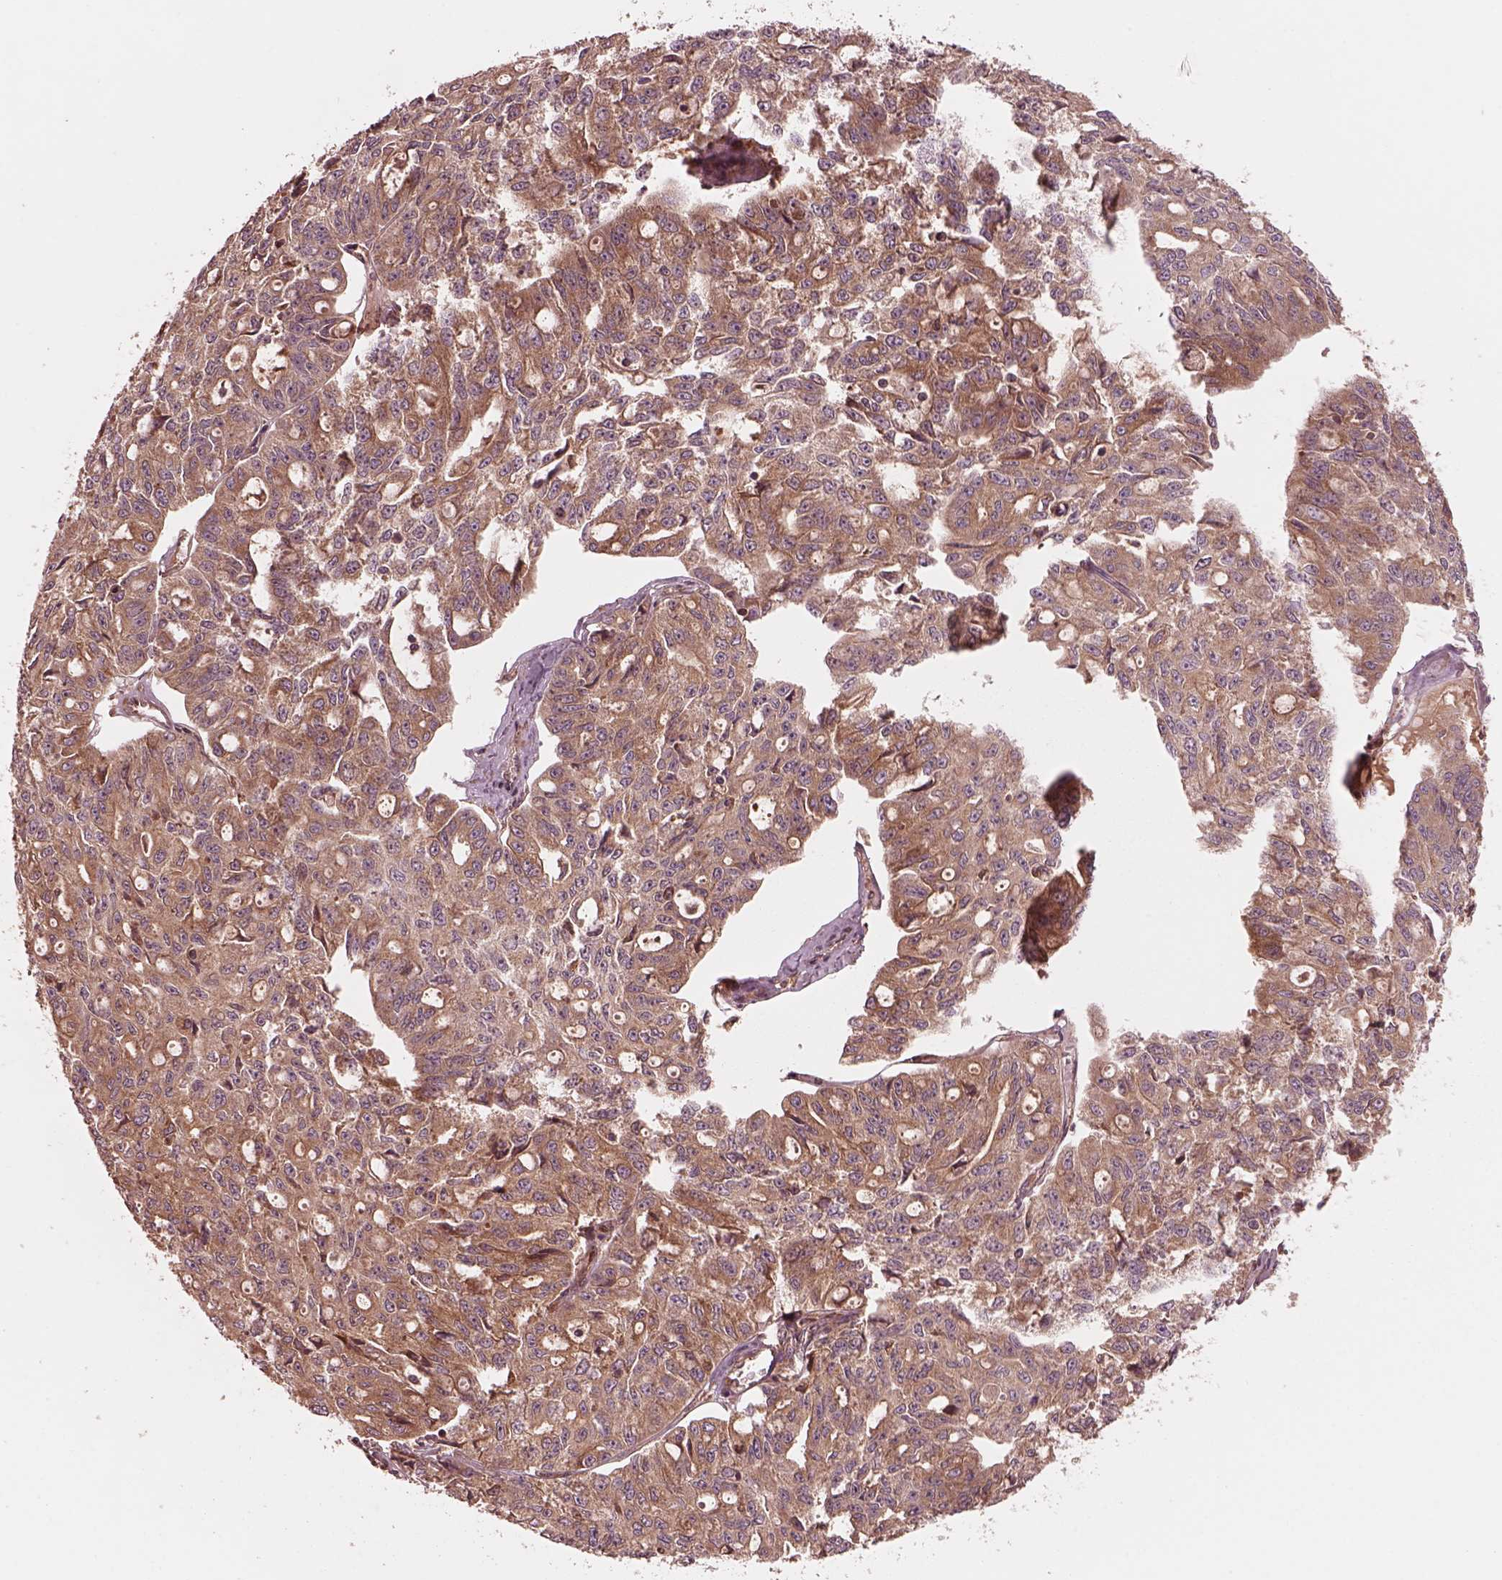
{"staining": {"intensity": "moderate", "quantity": "25%-75%", "location": "cytoplasmic/membranous"}, "tissue": "ovarian cancer", "cell_type": "Tumor cells", "image_type": "cancer", "snomed": [{"axis": "morphology", "description": "Carcinoma, endometroid"}, {"axis": "topography", "description": "Ovary"}], "caption": "Endometroid carcinoma (ovarian) stained with IHC shows moderate cytoplasmic/membranous positivity in about 25%-75% of tumor cells.", "gene": "PIK3R2", "patient": {"sex": "female", "age": 65}}